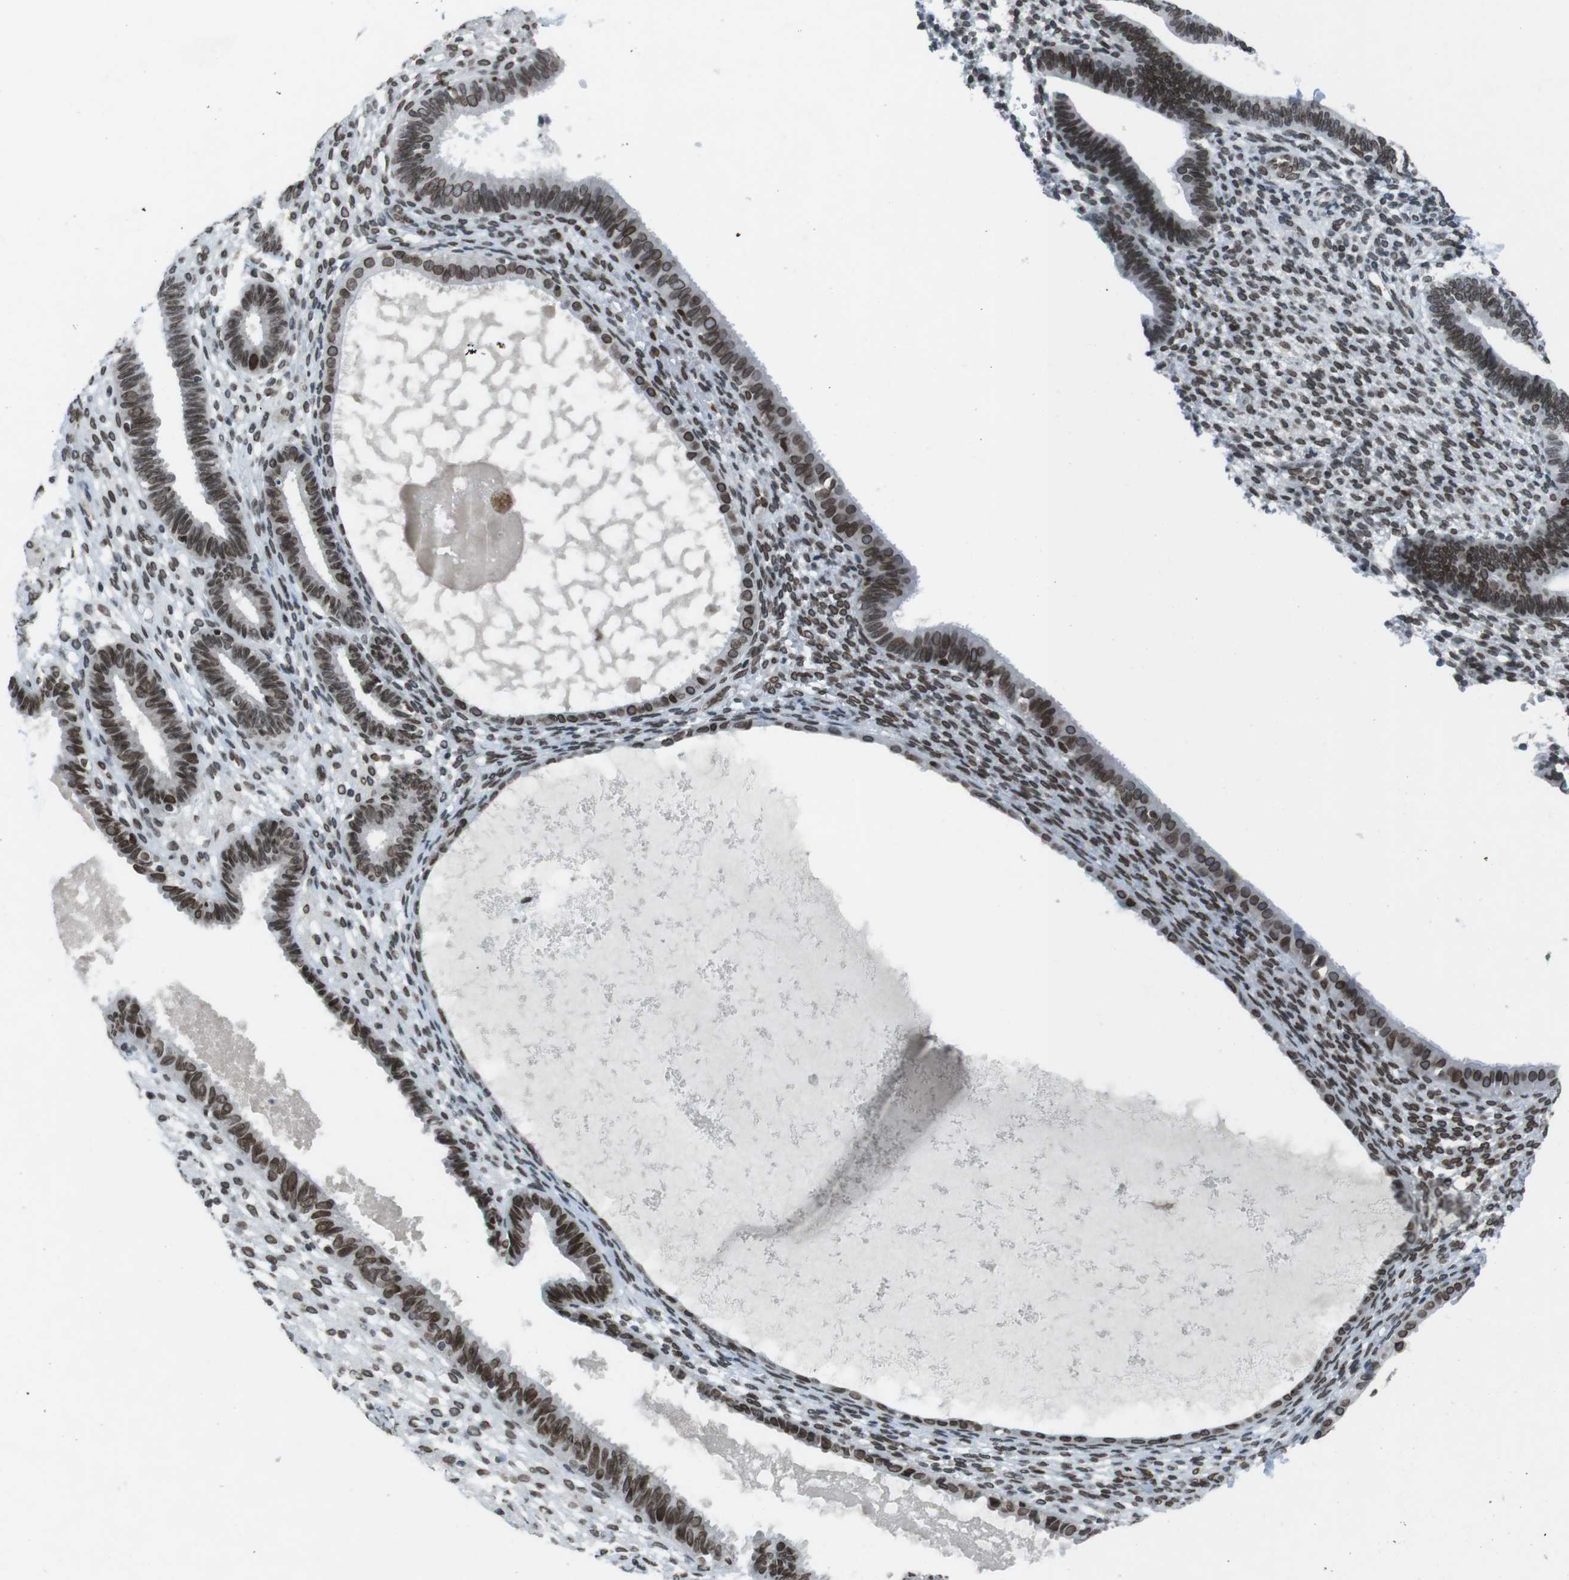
{"staining": {"intensity": "strong", "quantity": ">75%", "location": "nuclear"}, "tissue": "endometrium", "cell_type": "Cells in endometrial stroma", "image_type": "normal", "snomed": [{"axis": "morphology", "description": "Normal tissue, NOS"}, {"axis": "topography", "description": "Endometrium"}], "caption": "A brown stain shows strong nuclear positivity of a protein in cells in endometrial stroma of benign endometrium. (DAB (3,3'-diaminobenzidine) IHC with brightfield microscopy, high magnification).", "gene": "MAD1L1", "patient": {"sex": "female", "age": 61}}